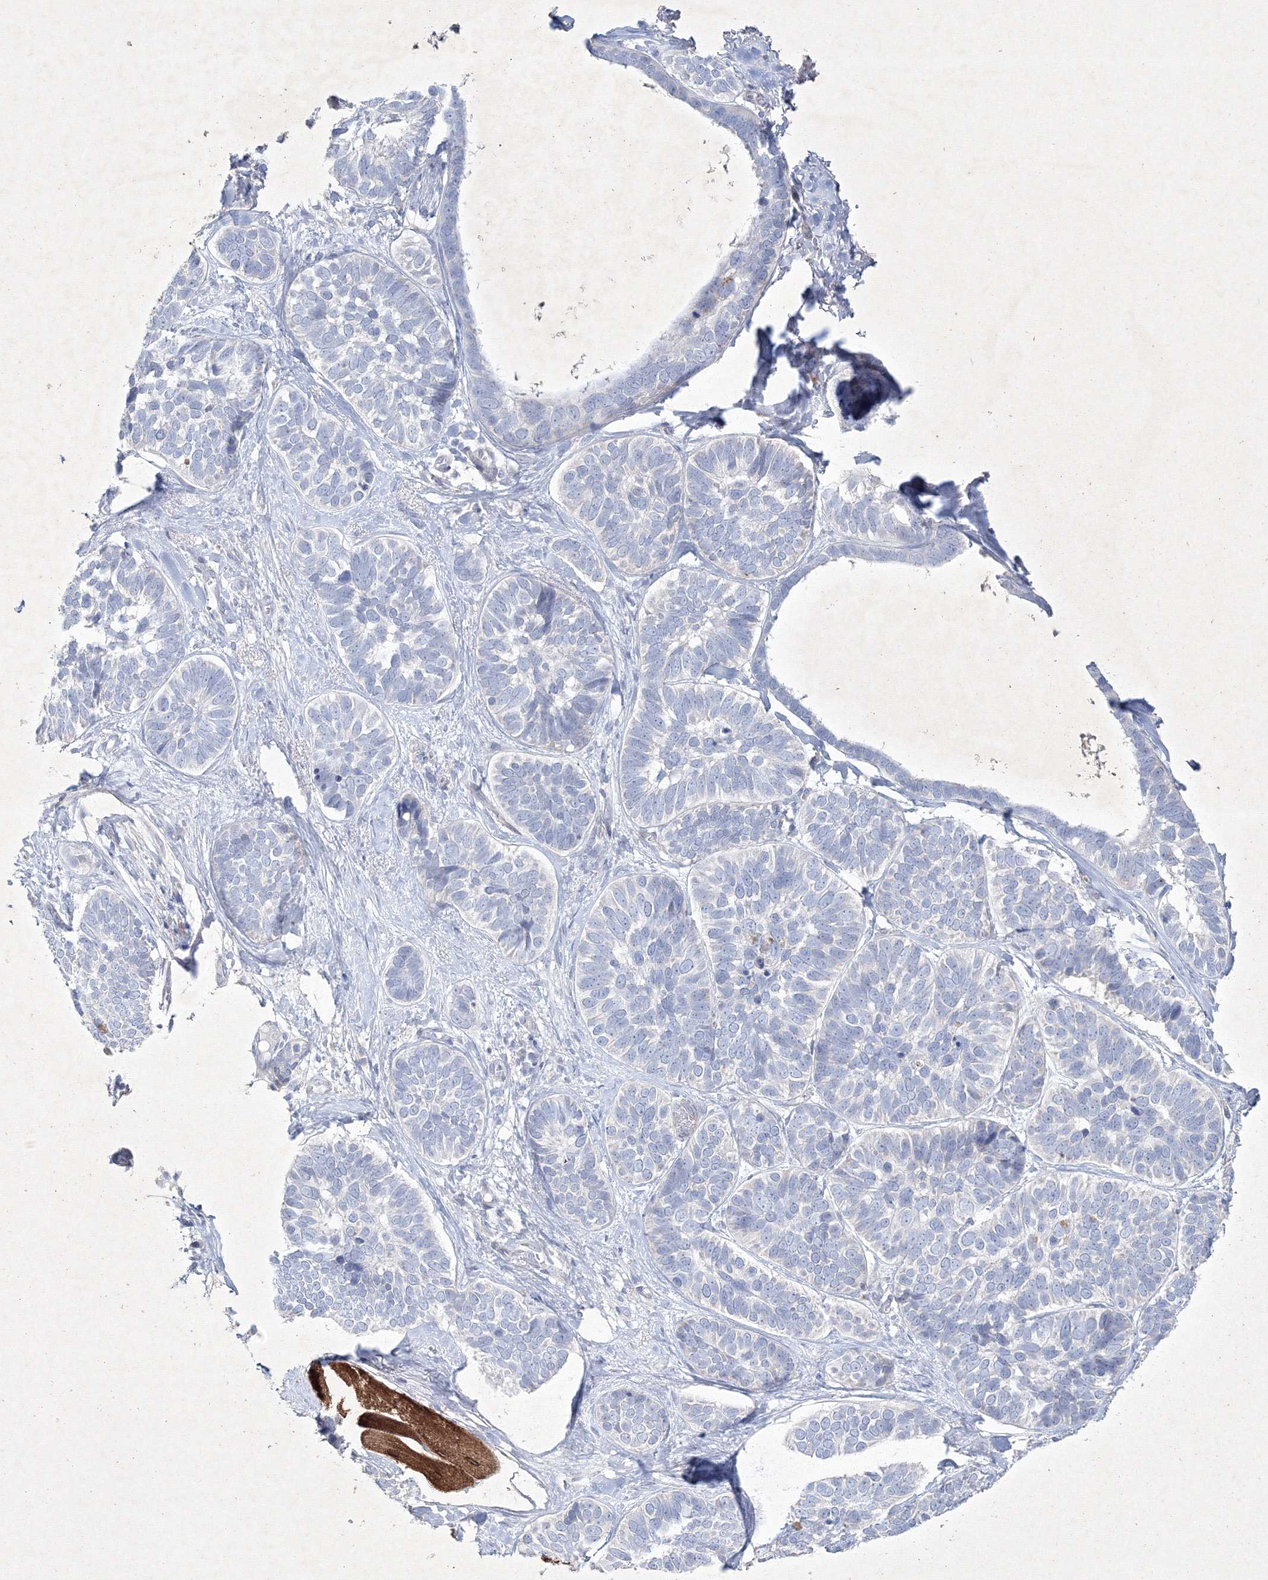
{"staining": {"intensity": "negative", "quantity": "none", "location": "none"}, "tissue": "skin cancer", "cell_type": "Tumor cells", "image_type": "cancer", "snomed": [{"axis": "morphology", "description": "Basal cell carcinoma"}, {"axis": "topography", "description": "Skin"}], "caption": "Protein analysis of skin basal cell carcinoma shows no significant positivity in tumor cells.", "gene": "CXXC4", "patient": {"sex": "male", "age": 62}}